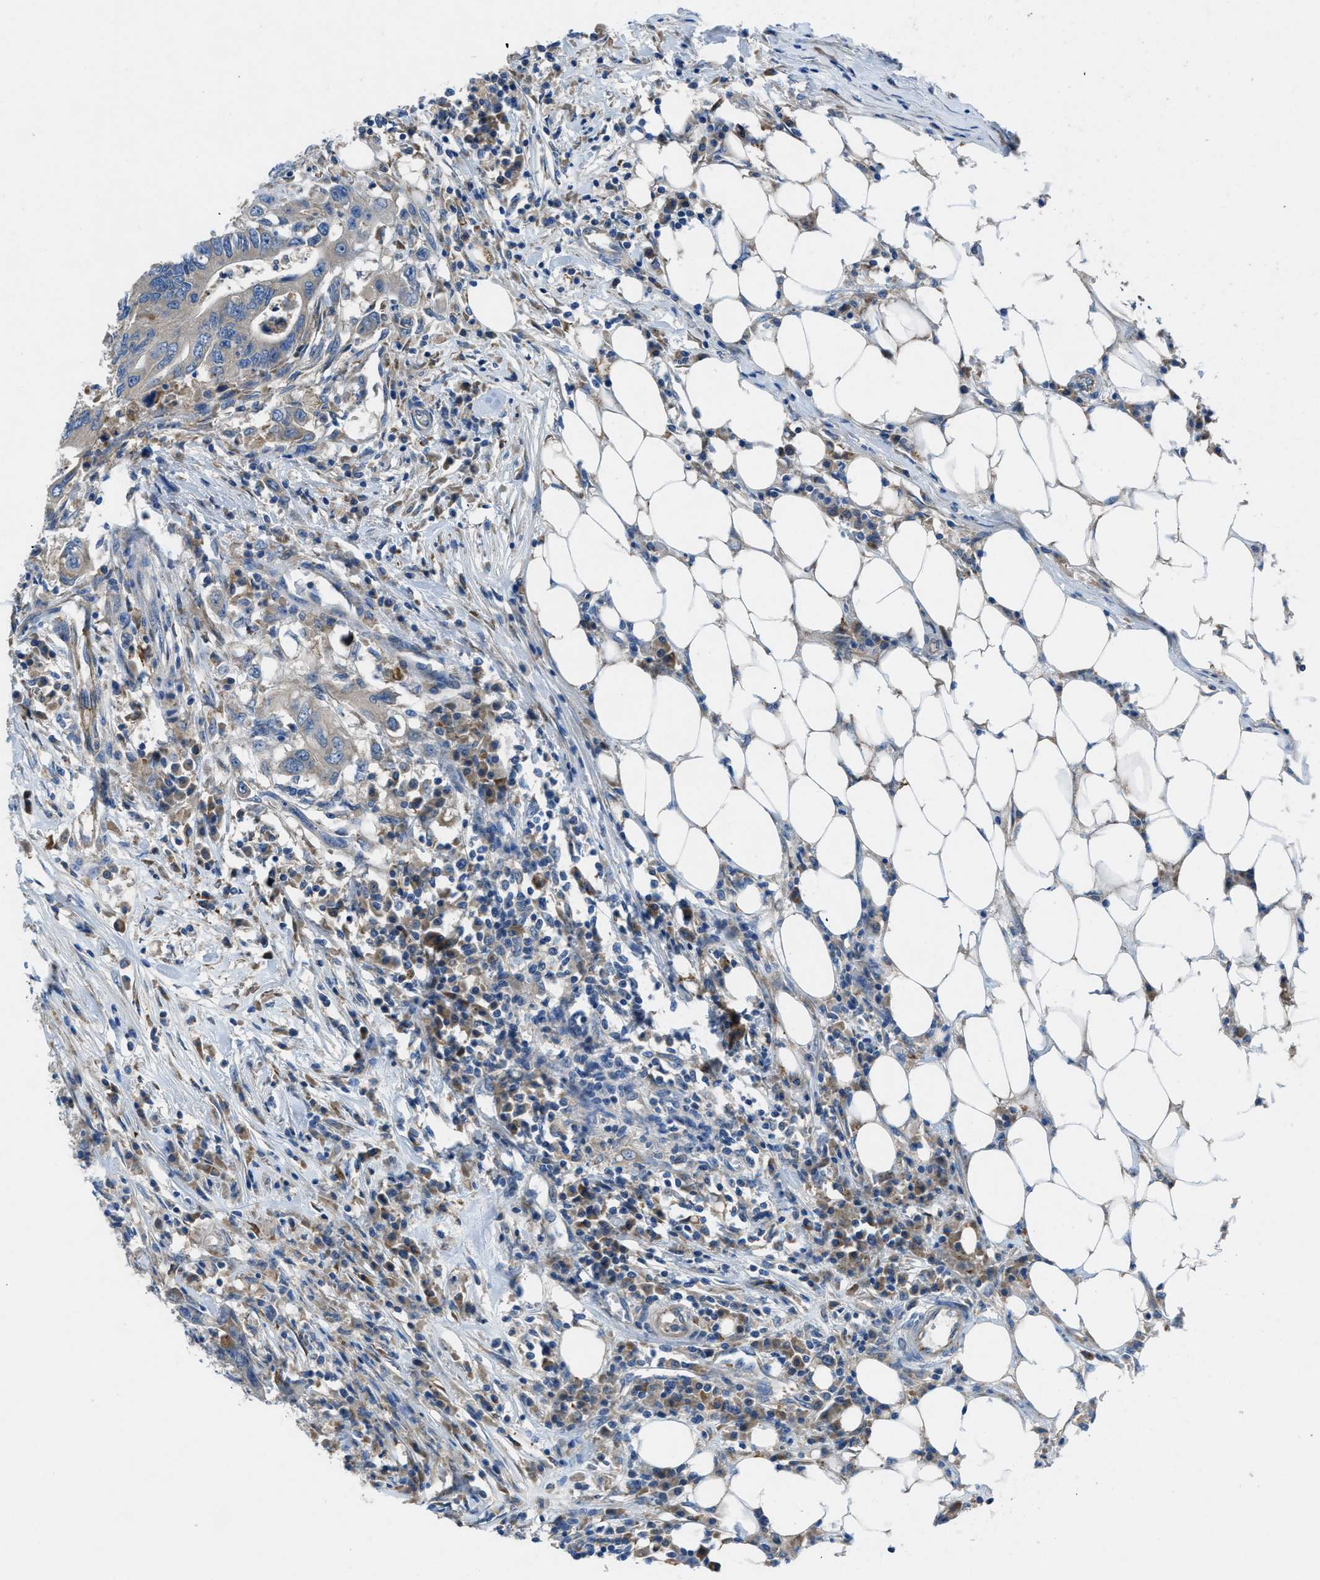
{"staining": {"intensity": "weak", "quantity": "<25%", "location": "cytoplasmic/membranous"}, "tissue": "colorectal cancer", "cell_type": "Tumor cells", "image_type": "cancer", "snomed": [{"axis": "morphology", "description": "Adenocarcinoma, NOS"}, {"axis": "topography", "description": "Colon"}], "caption": "Colorectal cancer was stained to show a protein in brown. There is no significant positivity in tumor cells.", "gene": "MAP3K20", "patient": {"sex": "male", "age": 71}}